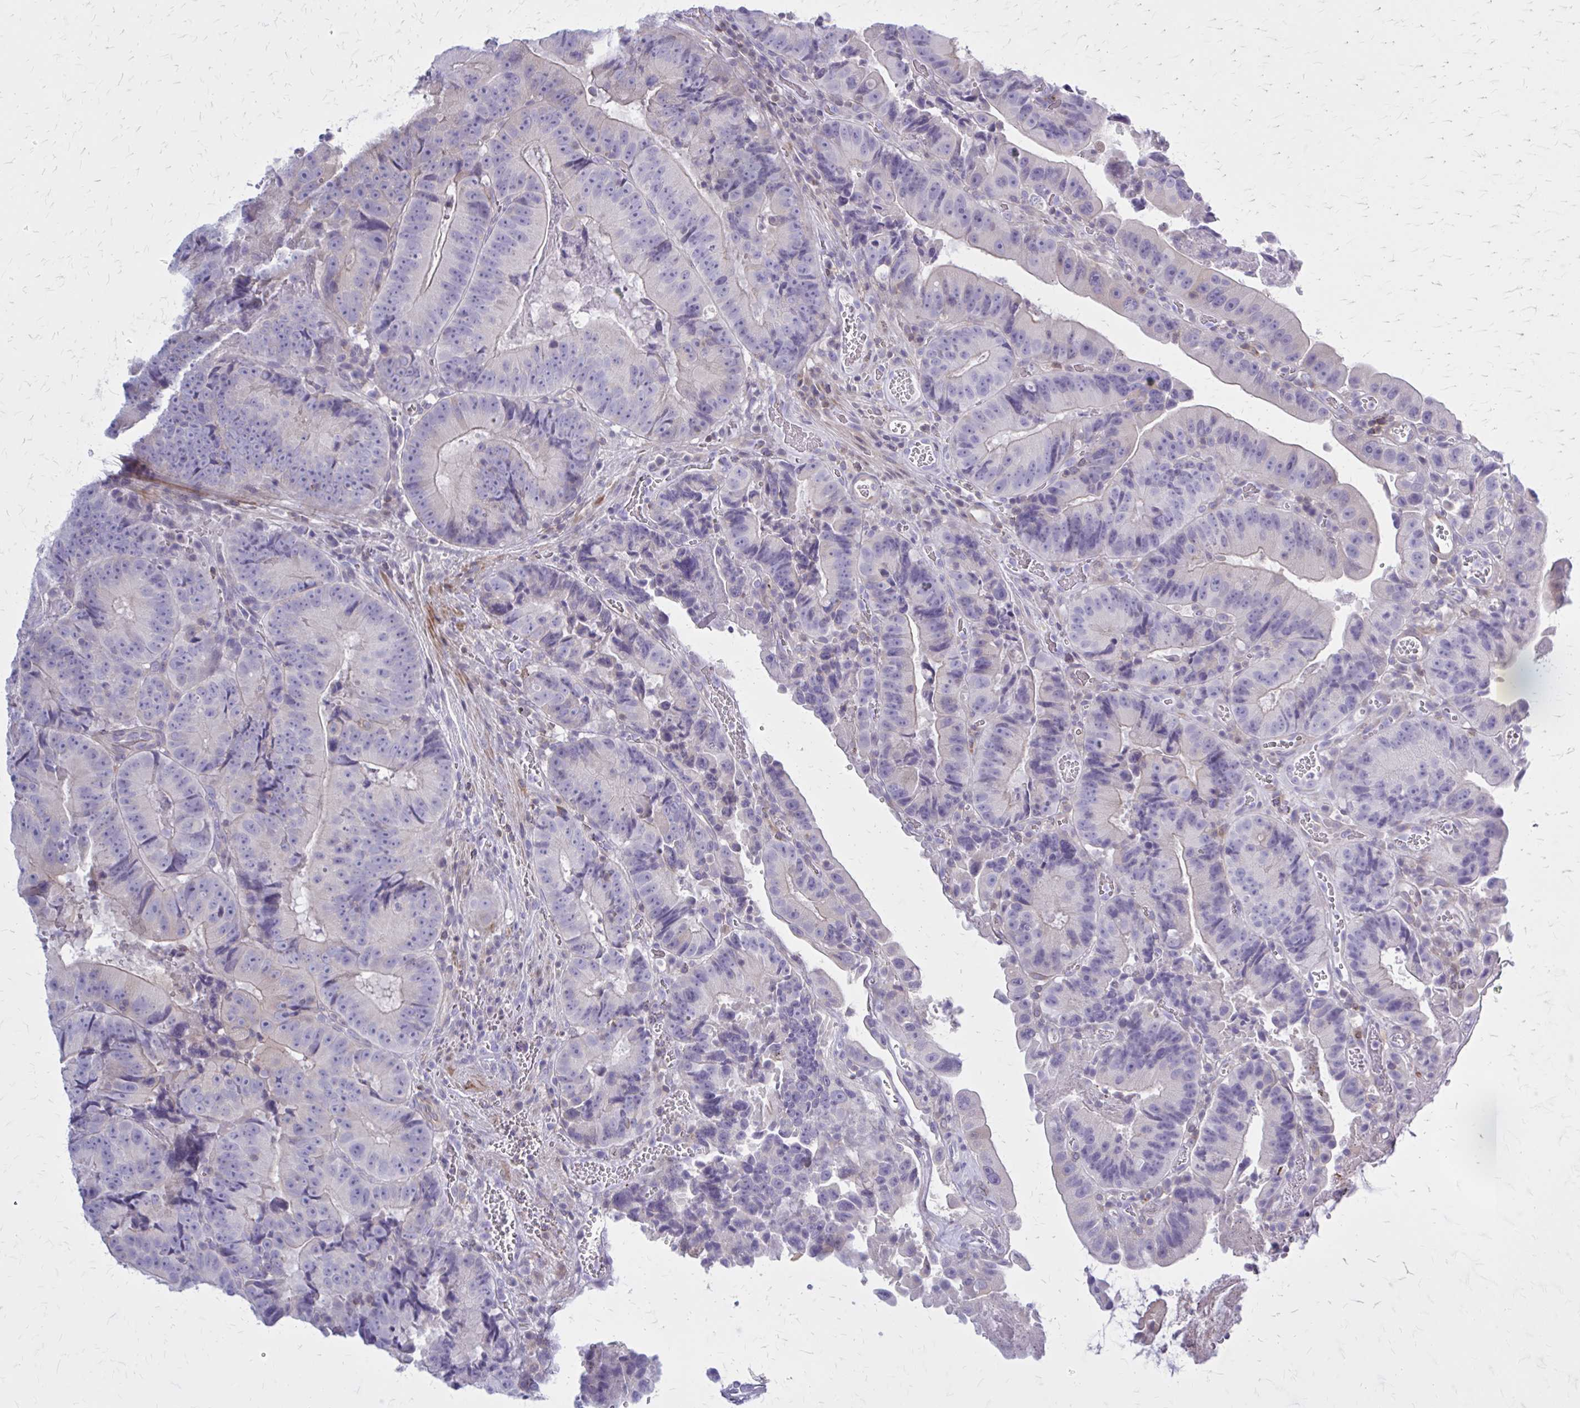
{"staining": {"intensity": "negative", "quantity": "none", "location": "none"}, "tissue": "colorectal cancer", "cell_type": "Tumor cells", "image_type": "cancer", "snomed": [{"axis": "morphology", "description": "Adenocarcinoma, NOS"}, {"axis": "topography", "description": "Colon"}], "caption": "Tumor cells are negative for brown protein staining in adenocarcinoma (colorectal).", "gene": "PITPNM1", "patient": {"sex": "female", "age": 86}}